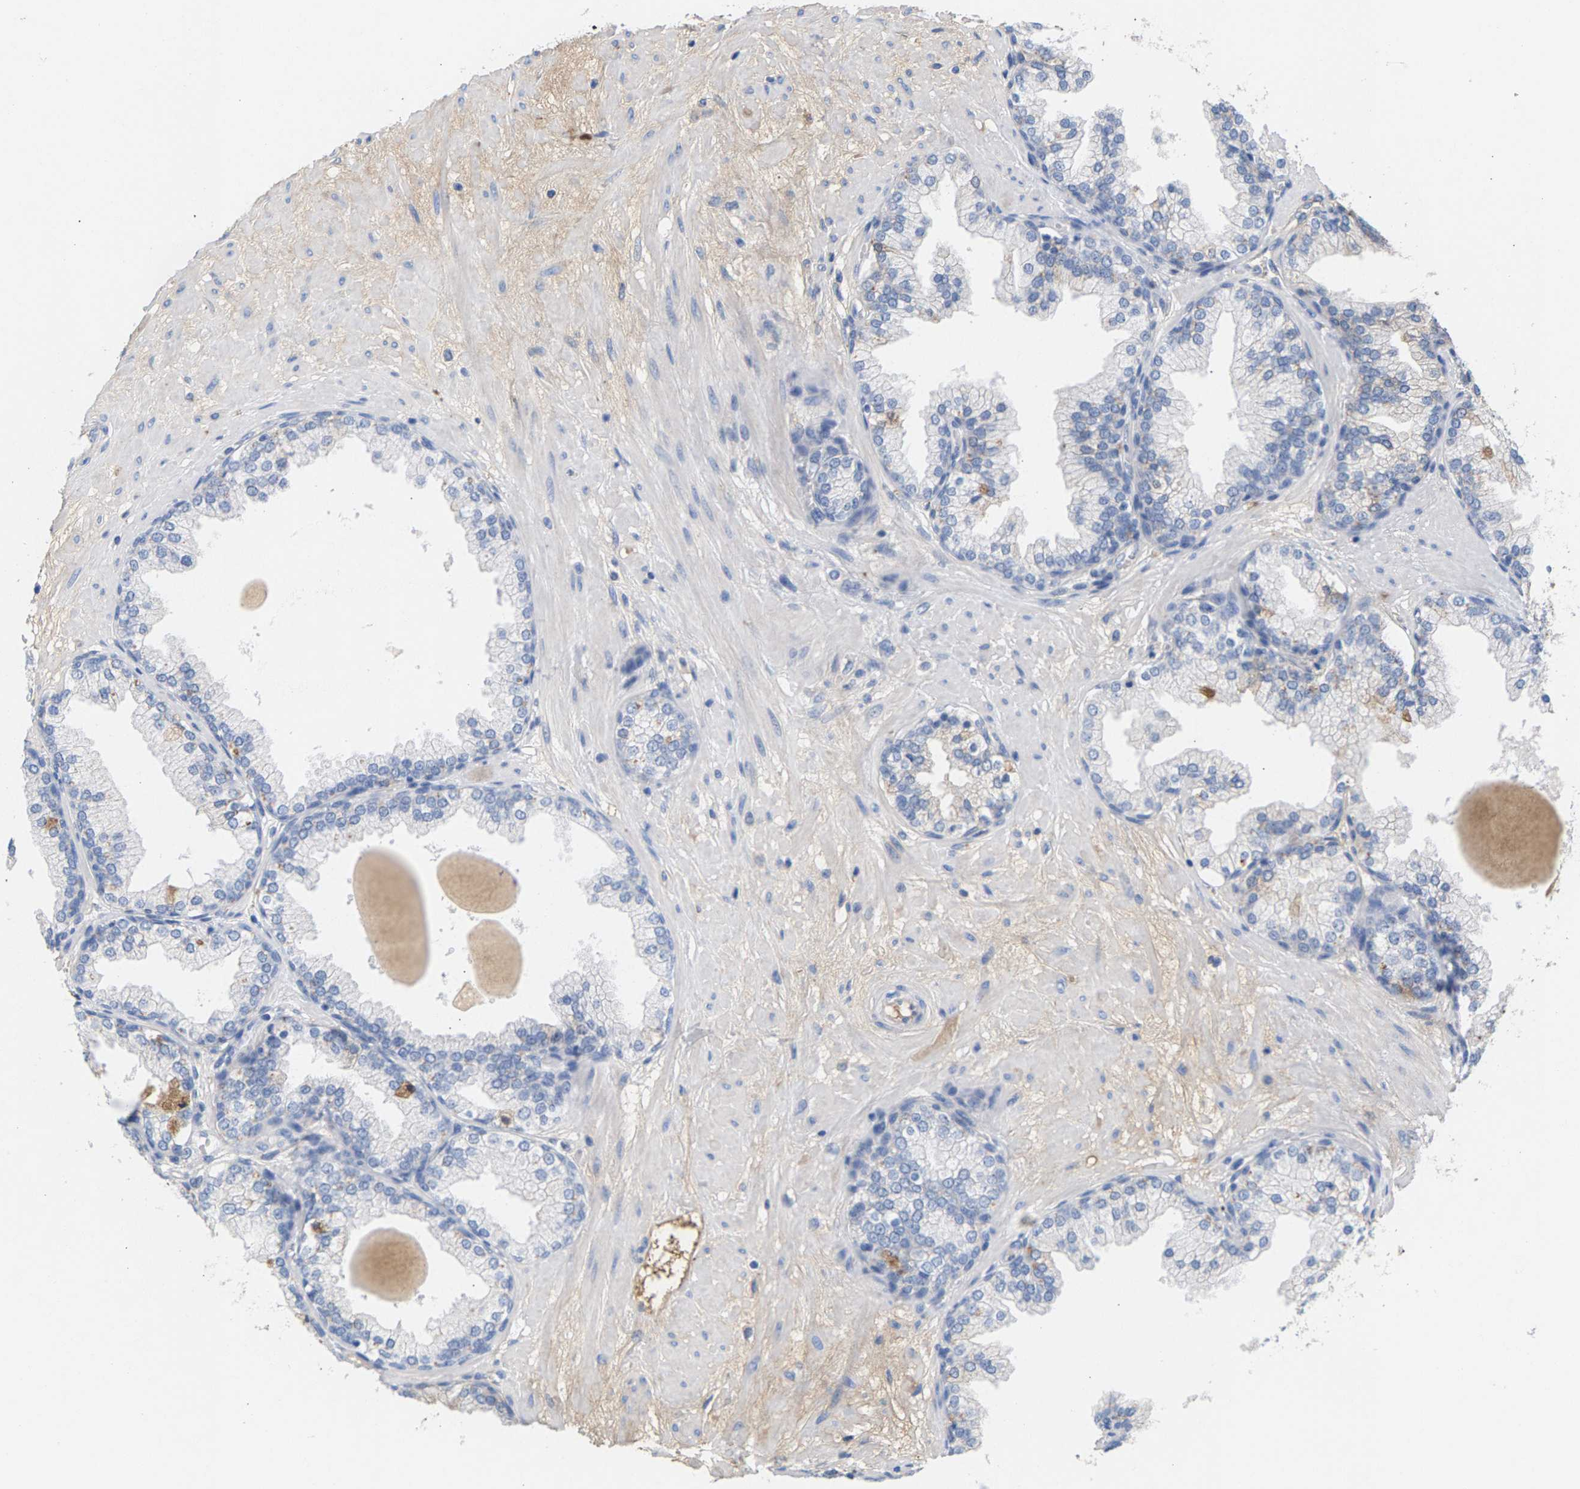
{"staining": {"intensity": "negative", "quantity": "none", "location": "none"}, "tissue": "prostate", "cell_type": "Glandular cells", "image_type": "normal", "snomed": [{"axis": "morphology", "description": "Normal tissue, NOS"}, {"axis": "topography", "description": "Prostate"}], "caption": "This is an IHC micrograph of normal human prostate. There is no expression in glandular cells.", "gene": "APOH", "patient": {"sex": "male", "age": 51}}